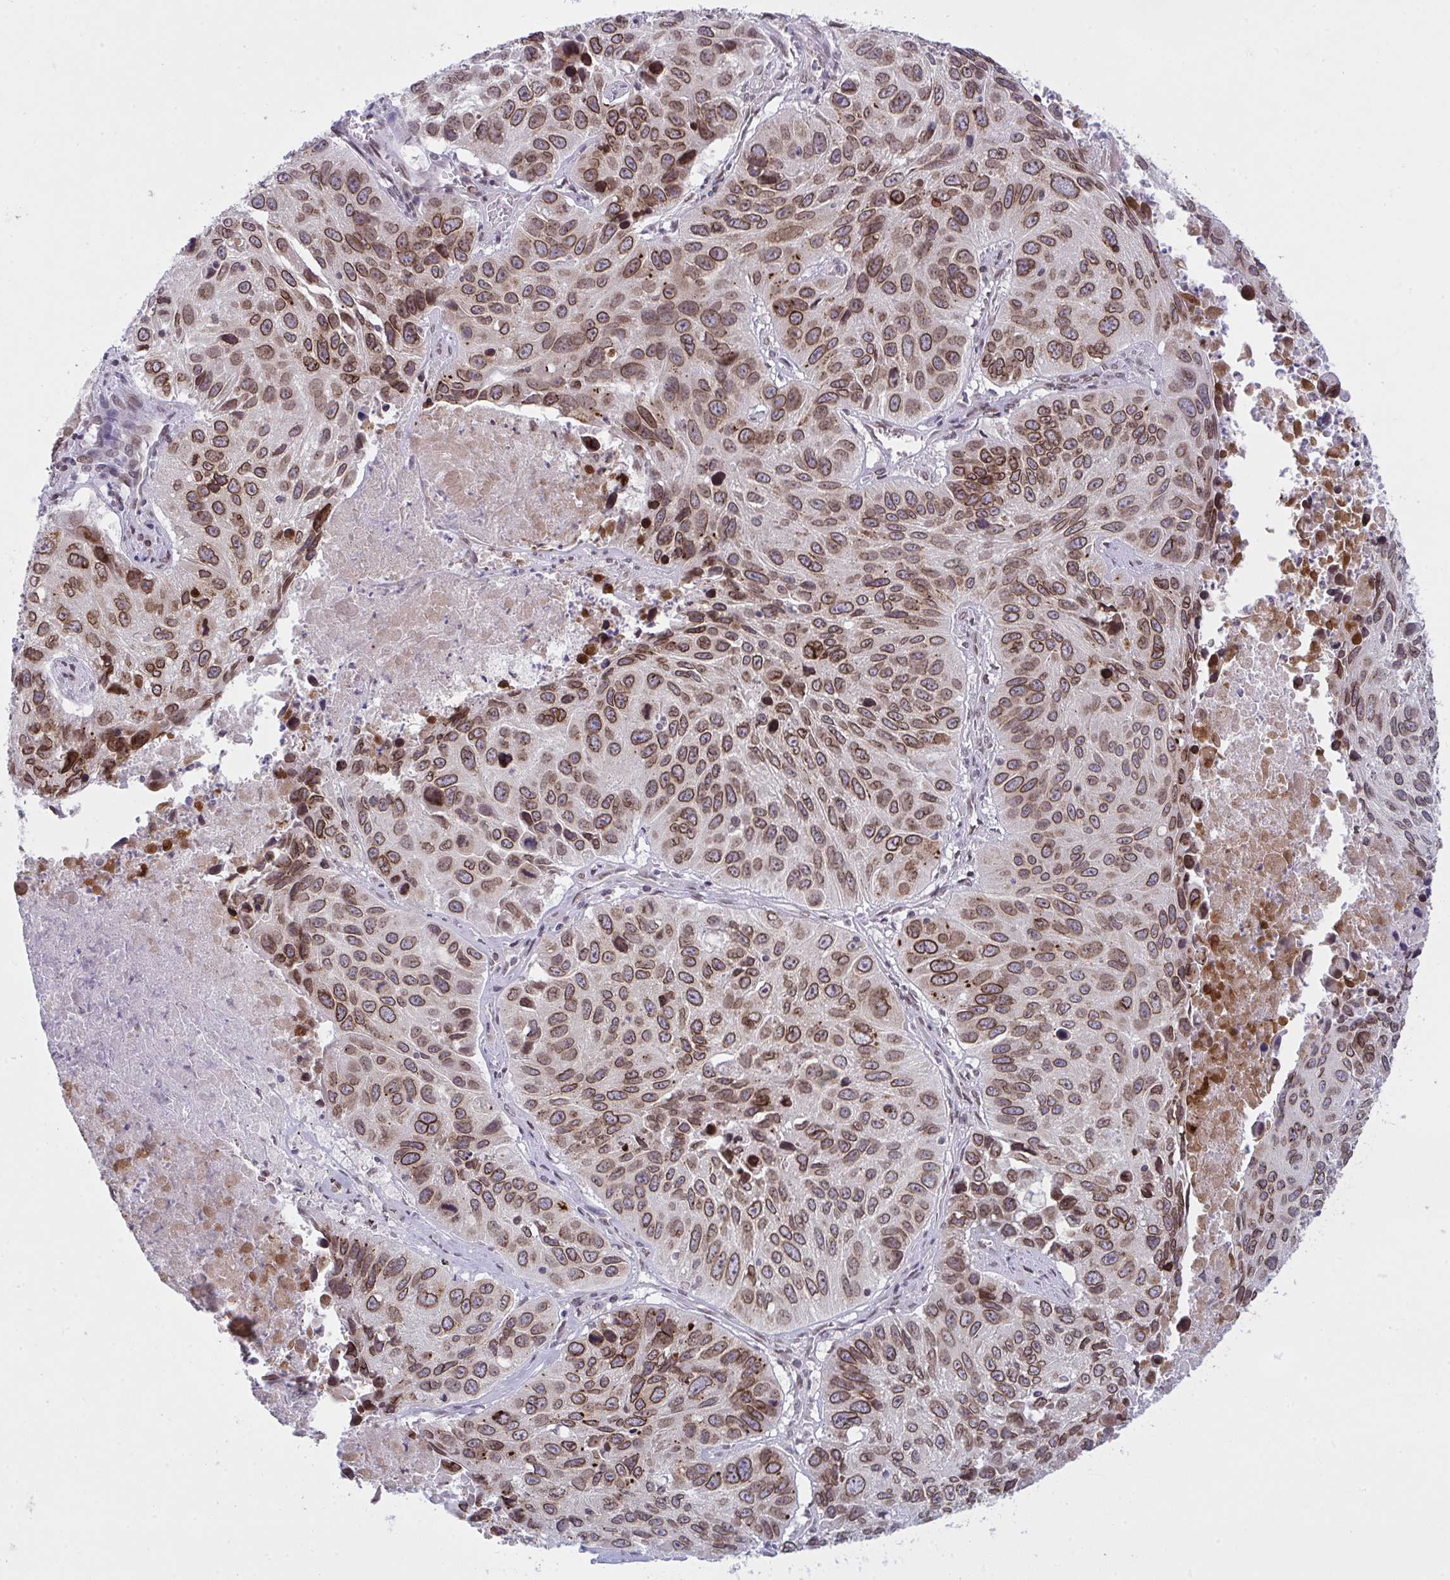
{"staining": {"intensity": "moderate", "quantity": ">75%", "location": "cytoplasmic/membranous,nuclear"}, "tissue": "lung cancer", "cell_type": "Tumor cells", "image_type": "cancer", "snomed": [{"axis": "morphology", "description": "Squamous cell carcinoma, NOS"}, {"axis": "topography", "description": "Lung"}], "caption": "Immunohistochemistry (IHC) of human squamous cell carcinoma (lung) reveals medium levels of moderate cytoplasmic/membranous and nuclear staining in approximately >75% of tumor cells. The protein of interest is shown in brown color, while the nuclei are stained blue.", "gene": "RANBP2", "patient": {"sex": "female", "age": 61}}